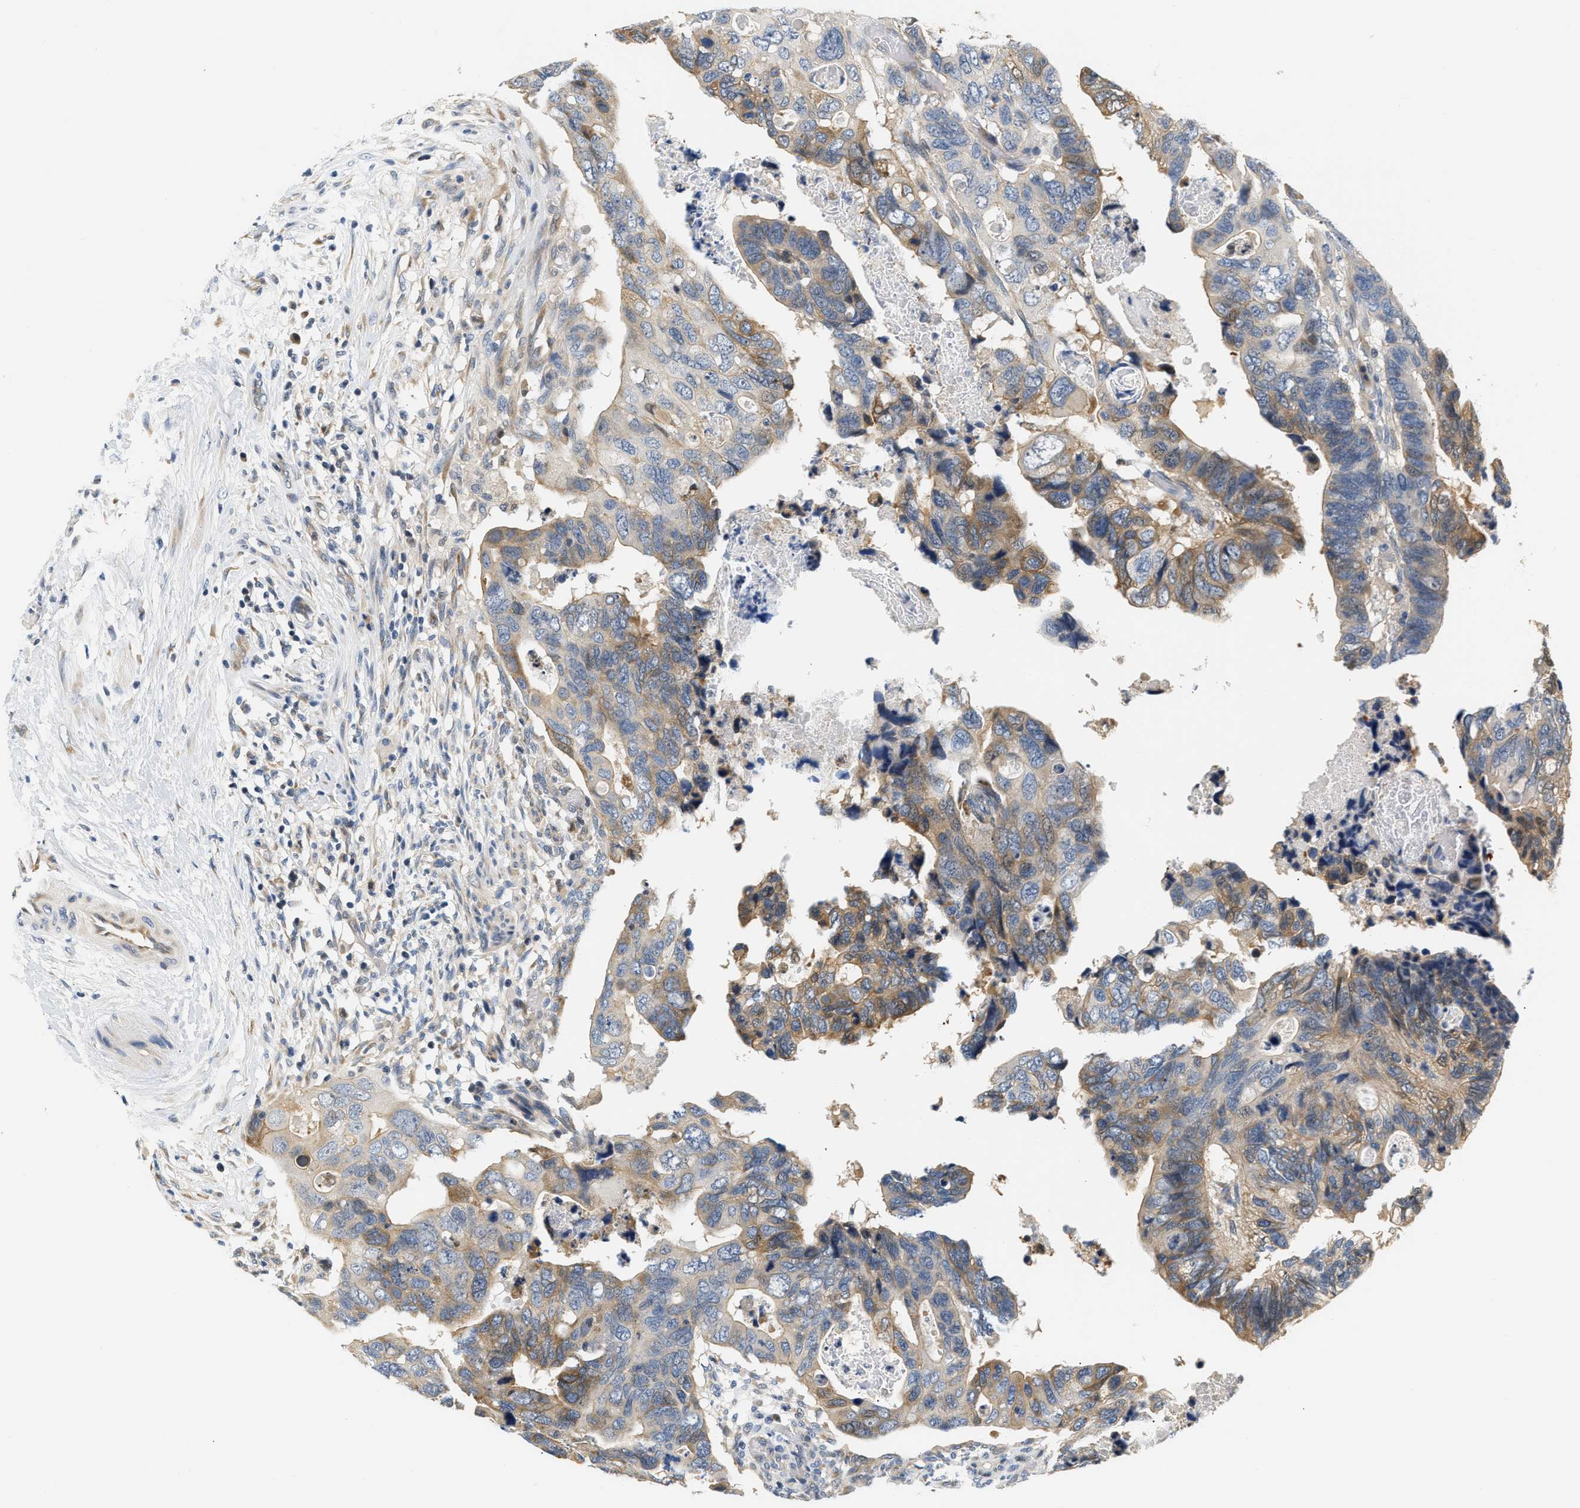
{"staining": {"intensity": "moderate", "quantity": "25%-75%", "location": "cytoplasmic/membranous"}, "tissue": "colorectal cancer", "cell_type": "Tumor cells", "image_type": "cancer", "snomed": [{"axis": "morphology", "description": "Adenocarcinoma, NOS"}, {"axis": "topography", "description": "Rectum"}], "caption": "Immunohistochemistry (IHC) image of neoplastic tissue: human adenocarcinoma (colorectal) stained using IHC shows medium levels of moderate protein expression localized specifically in the cytoplasmic/membranous of tumor cells, appearing as a cytoplasmic/membranous brown color.", "gene": "TNIP2", "patient": {"sex": "male", "age": 53}}